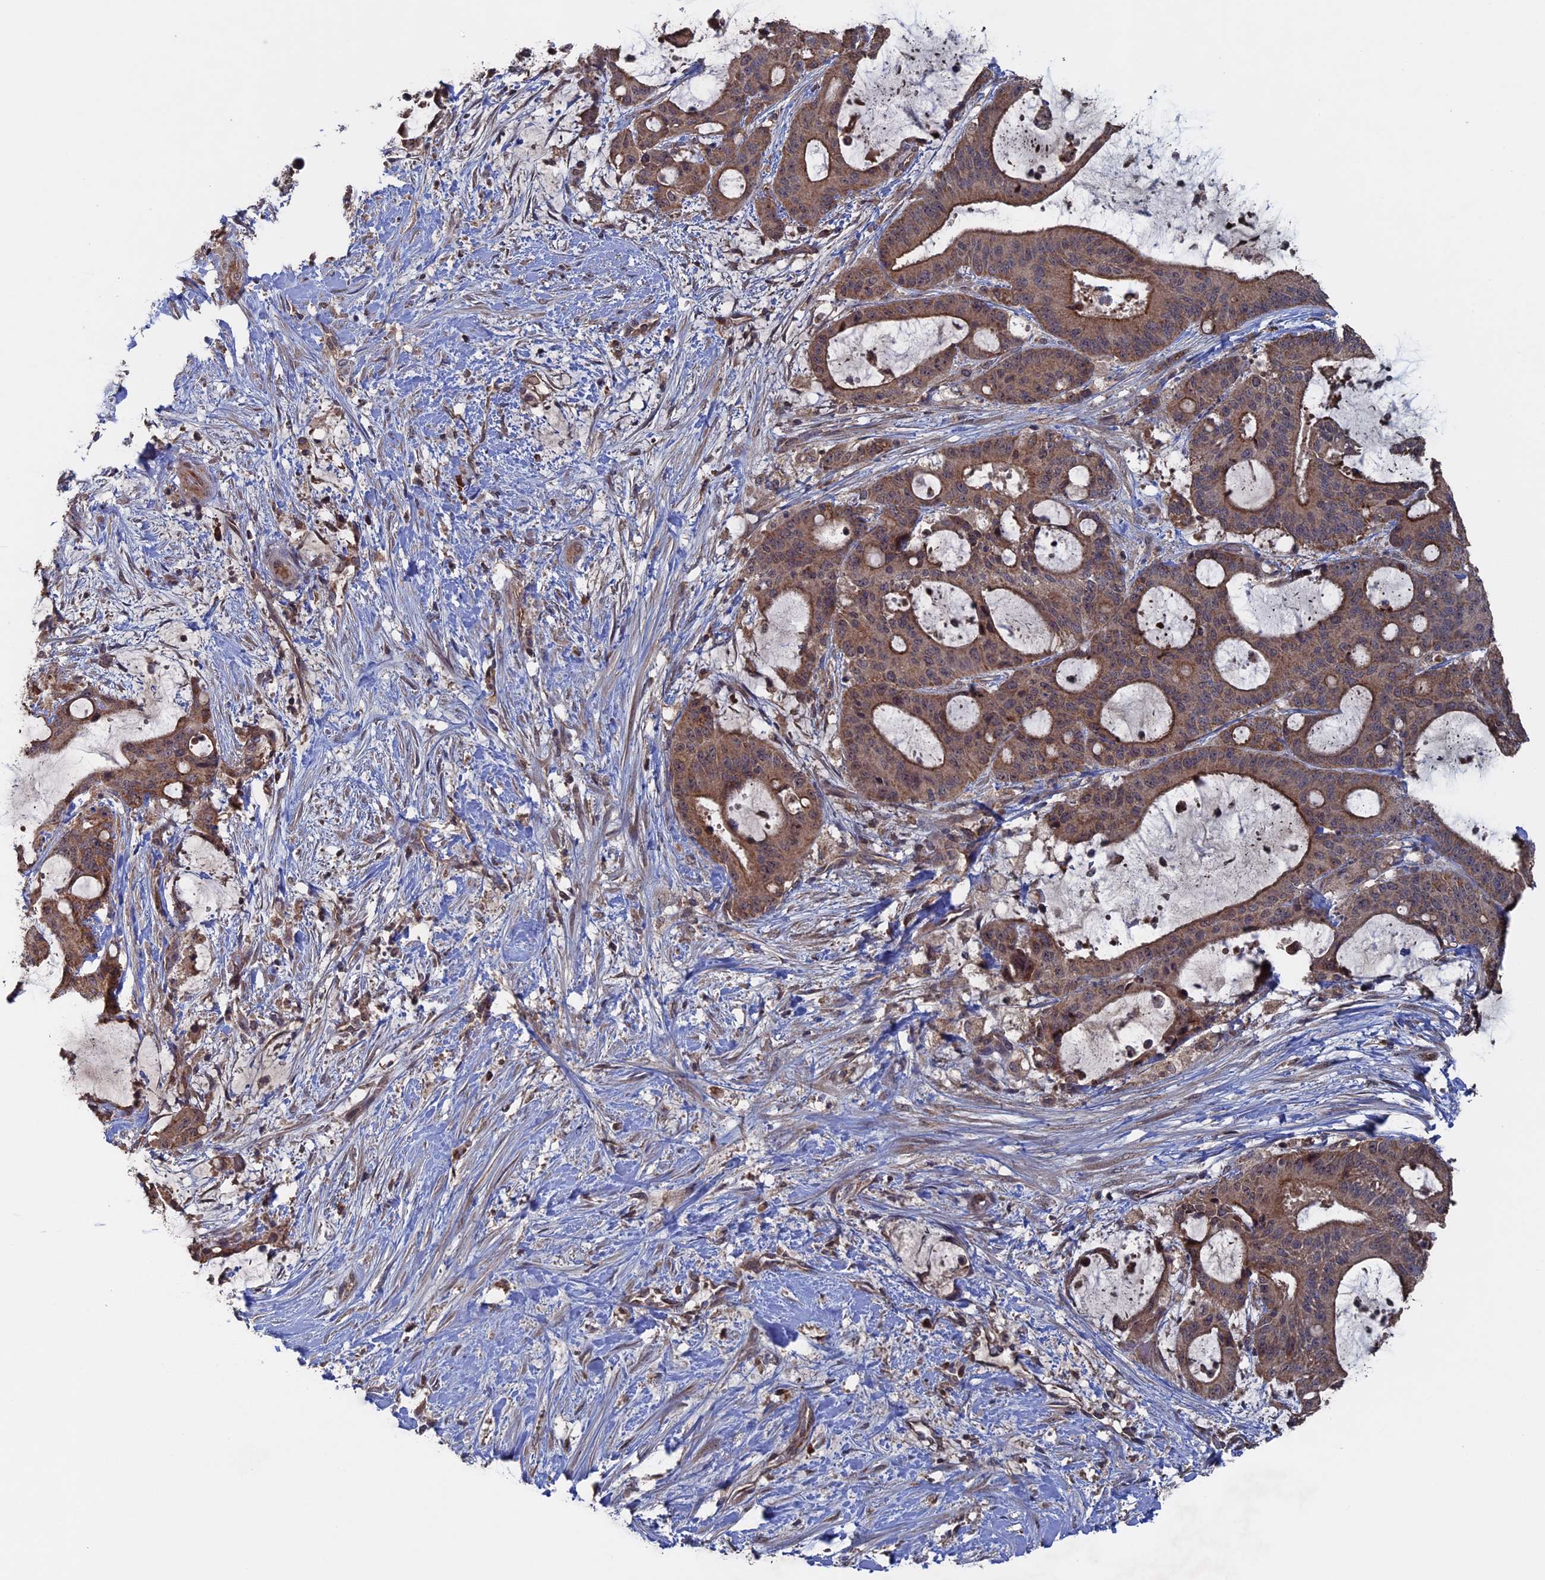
{"staining": {"intensity": "moderate", "quantity": ">75%", "location": "cytoplasmic/membranous"}, "tissue": "liver cancer", "cell_type": "Tumor cells", "image_type": "cancer", "snomed": [{"axis": "morphology", "description": "Normal tissue, NOS"}, {"axis": "morphology", "description": "Cholangiocarcinoma"}, {"axis": "topography", "description": "Liver"}, {"axis": "topography", "description": "Peripheral nerve tissue"}], "caption": "Liver cancer (cholangiocarcinoma) was stained to show a protein in brown. There is medium levels of moderate cytoplasmic/membranous staining in approximately >75% of tumor cells.", "gene": "RAB15", "patient": {"sex": "female", "age": 73}}